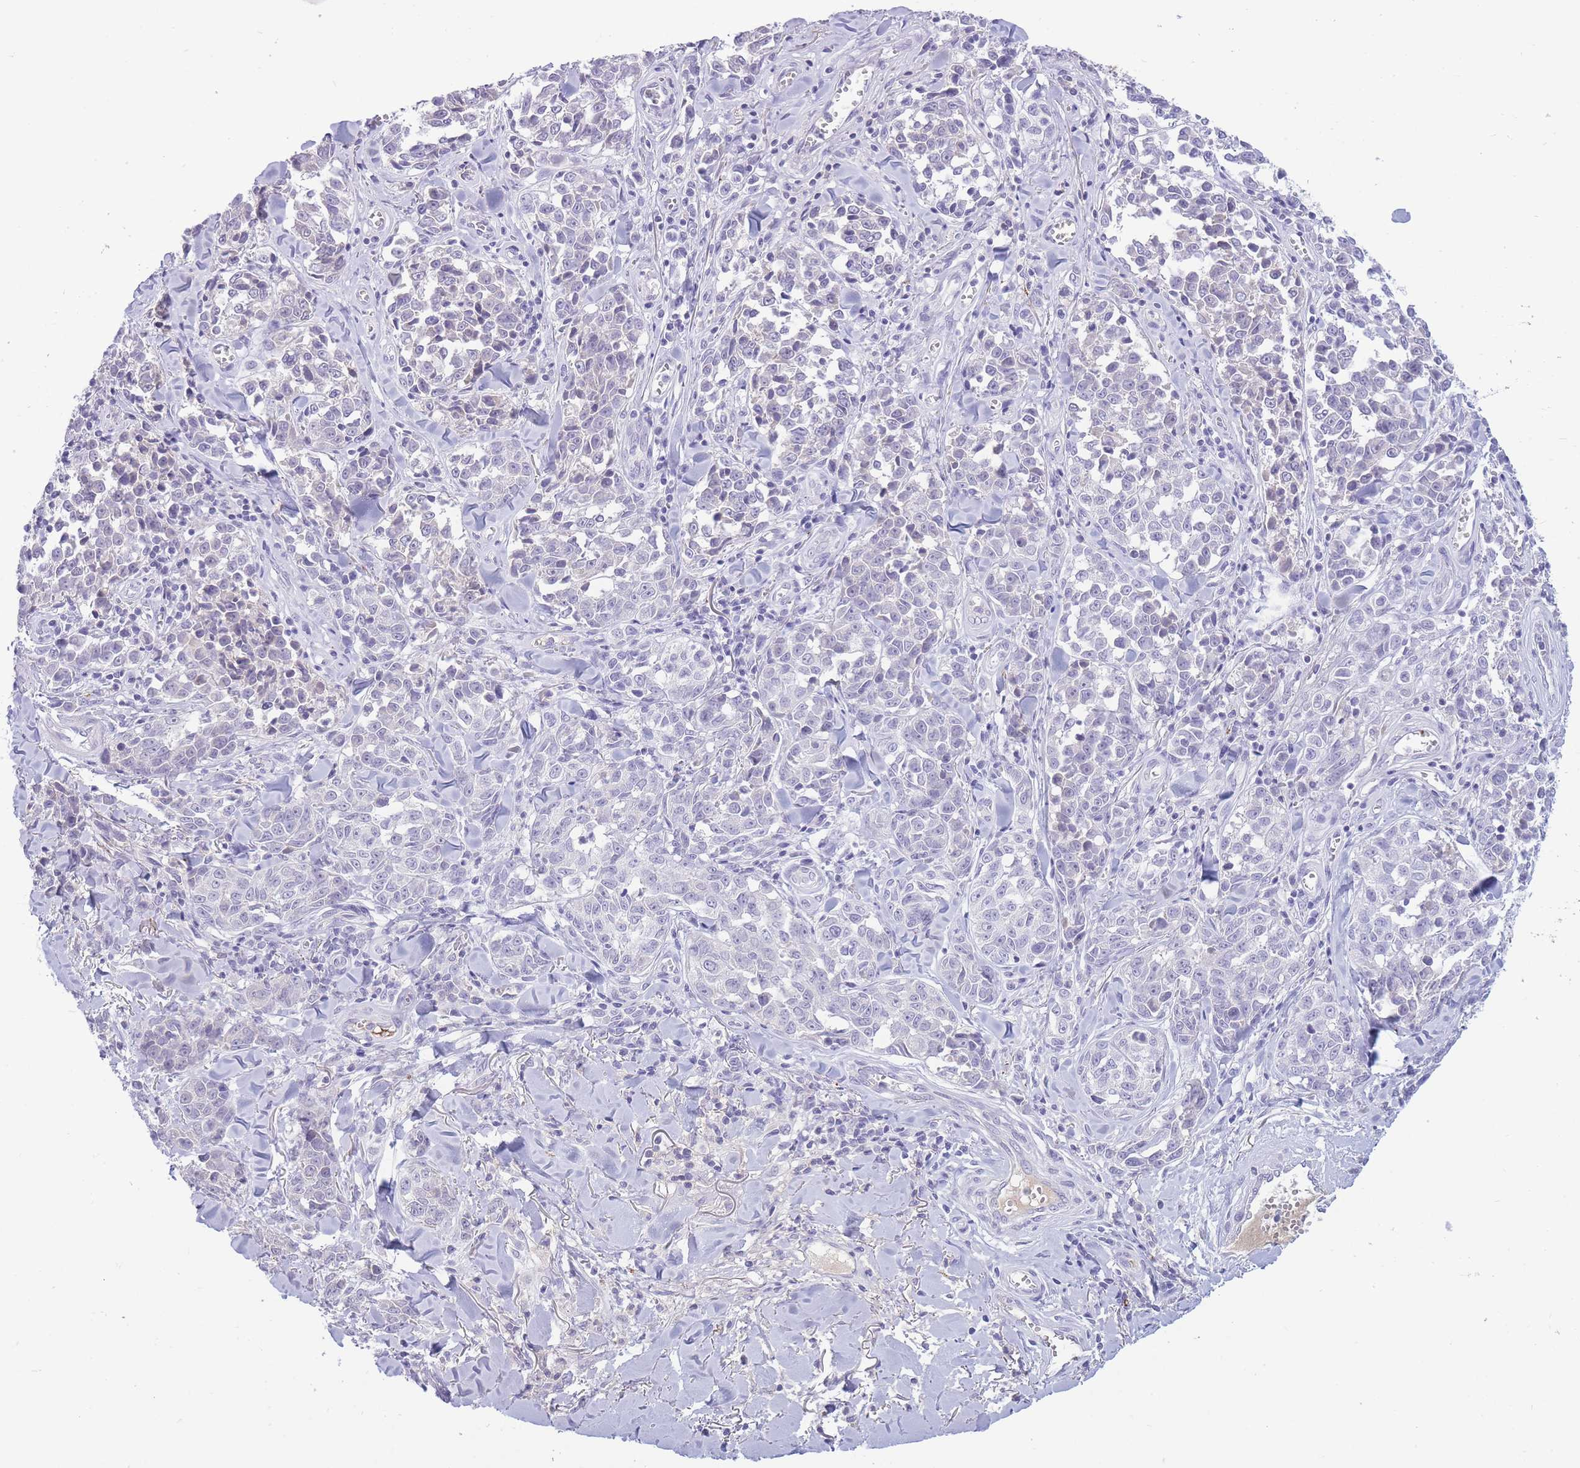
{"staining": {"intensity": "negative", "quantity": "none", "location": "none"}, "tissue": "melanoma", "cell_type": "Tumor cells", "image_type": "cancer", "snomed": [{"axis": "morphology", "description": "Malignant melanoma, NOS"}, {"axis": "topography", "description": "Skin"}], "caption": "Immunohistochemistry (IHC) histopathology image of neoplastic tissue: human malignant melanoma stained with DAB reveals no significant protein staining in tumor cells. The staining was performed using DAB to visualize the protein expression in brown, while the nuclei were stained in blue with hematoxylin (Magnification: 20x).", "gene": "ASAP3", "patient": {"sex": "female", "age": 64}}